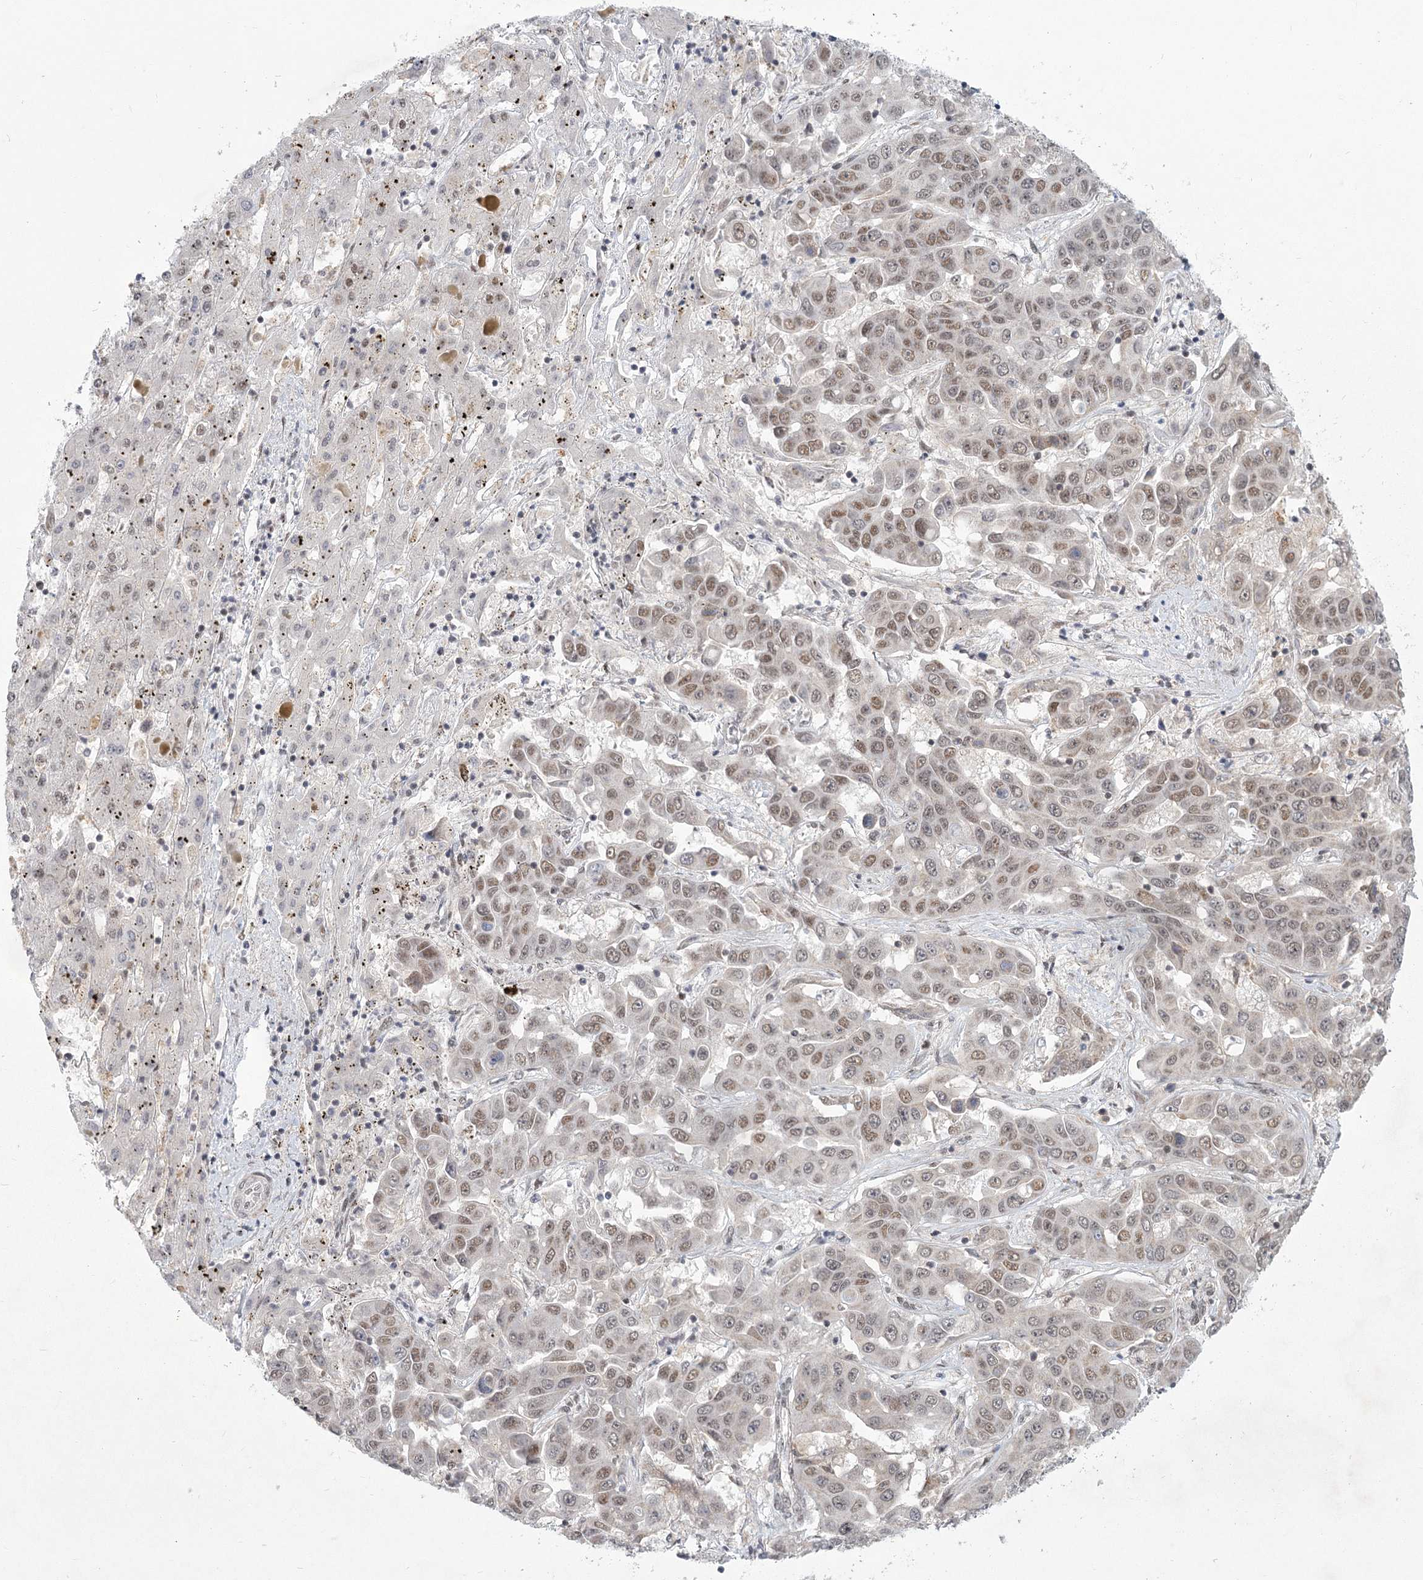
{"staining": {"intensity": "weak", "quantity": ">75%", "location": "nuclear"}, "tissue": "liver cancer", "cell_type": "Tumor cells", "image_type": "cancer", "snomed": [{"axis": "morphology", "description": "Cholangiocarcinoma"}, {"axis": "topography", "description": "Liver"}], "caption": "High-power microscopy captured an immunohistochemistry photomicrograph of liver cholangiocarcinoma, revealing weak nuclear staining in about >75% of tumor cells. The protein is shown in brown color, while the nuclei are stained blue.", "gene": "CIB4", "patient": {"sex": "female", "age": 52}}